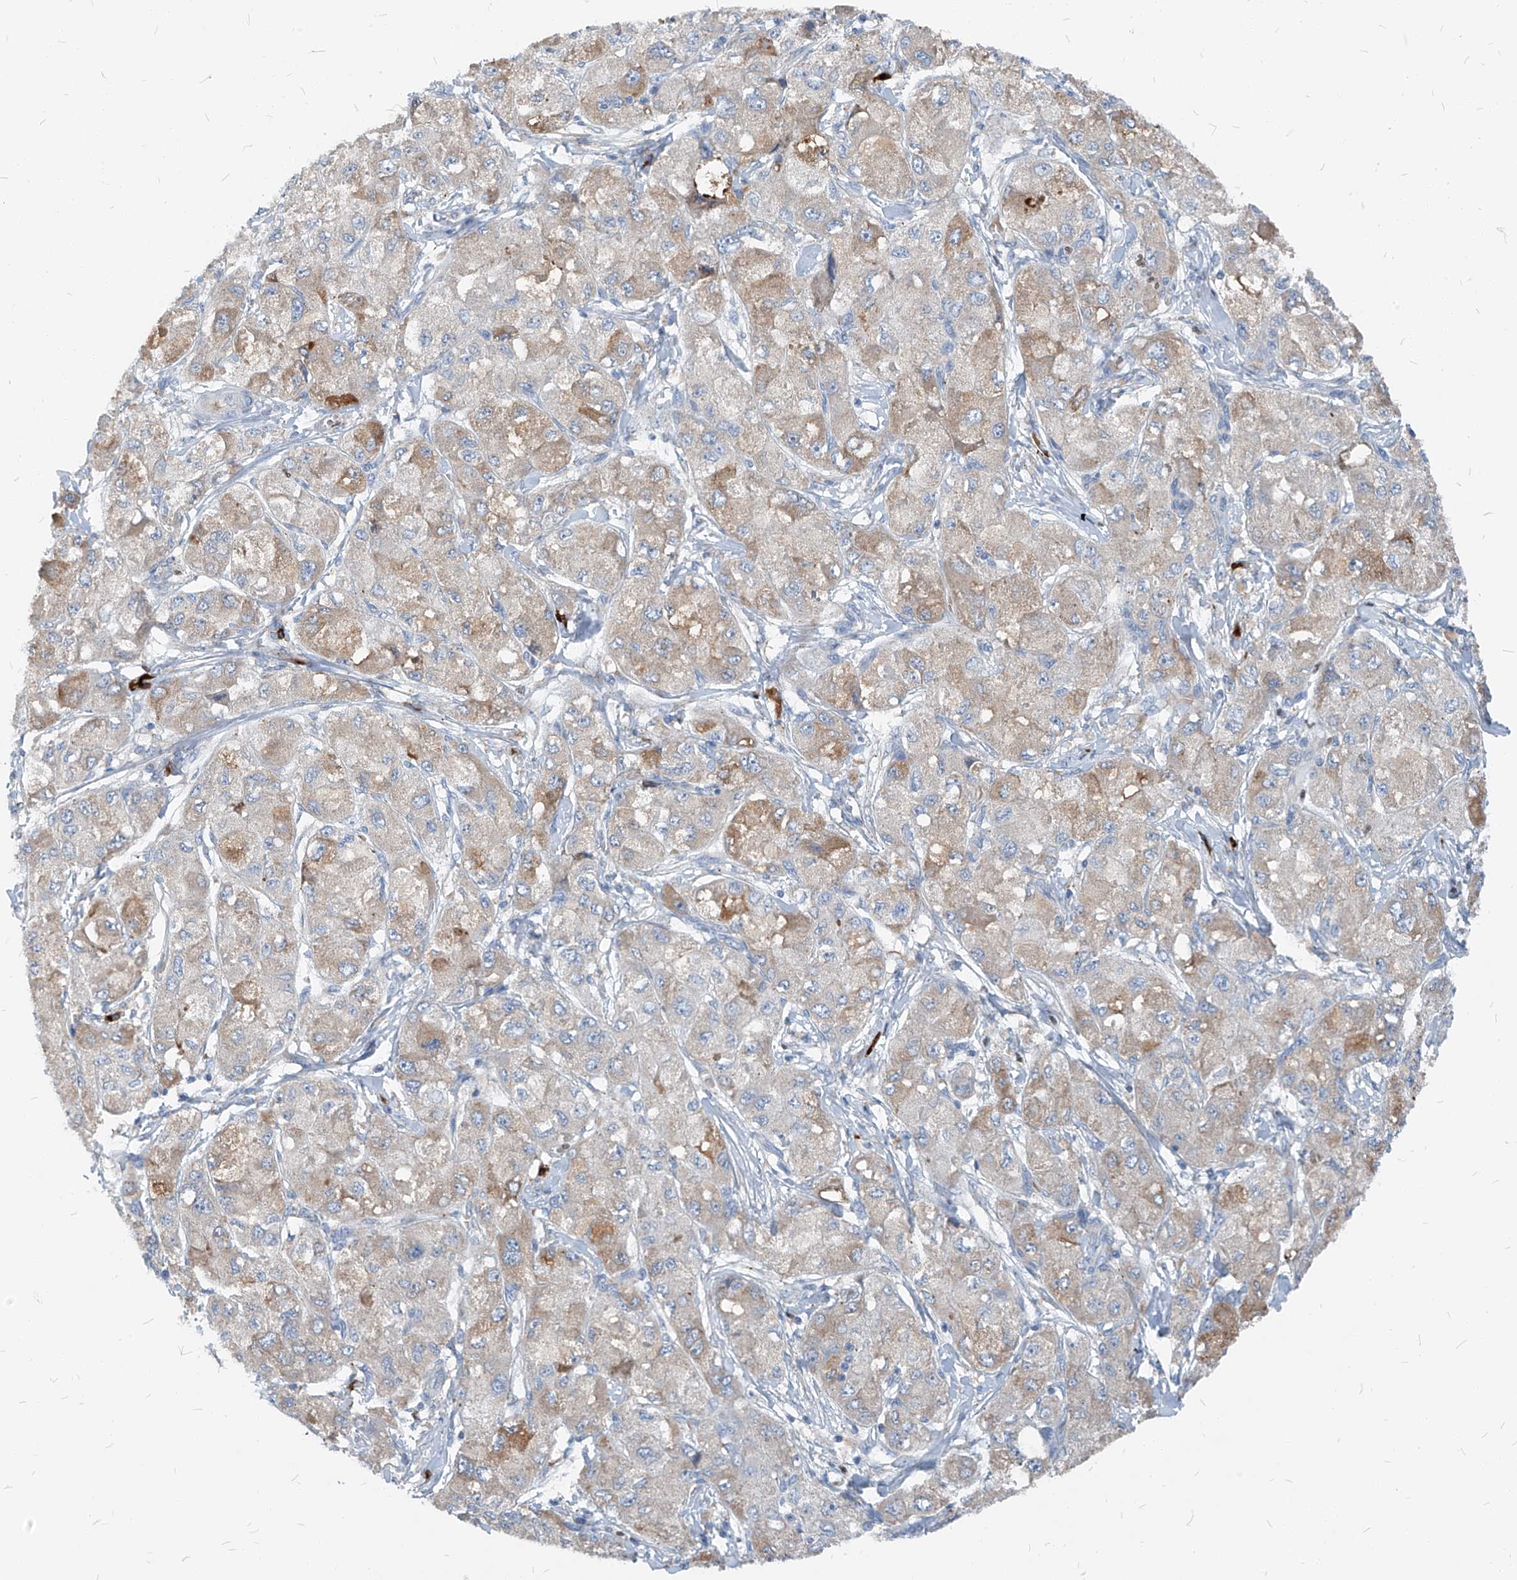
{"staining": {"intensity": "moderate", "quantity": "<25%", "location": "cytoplasmic/membranous"}, "tissue": "liver cancer", "cell_type": "Tumor cells", "image_type": "cancer", "snomed": [{"axis": "morphology", "description": "Carcinoma, Hepatocellular, NOS"}, {"axis": "topography", "description": "Liver"}], "caption": "Moderate cytoplasmic/membranous expression is appreciated in approximately <25% of tumor cells in hepatocellular carcinoma (liver).", "gene": "CHMP2B", "patient": {"sex": "male", "age": 80}}